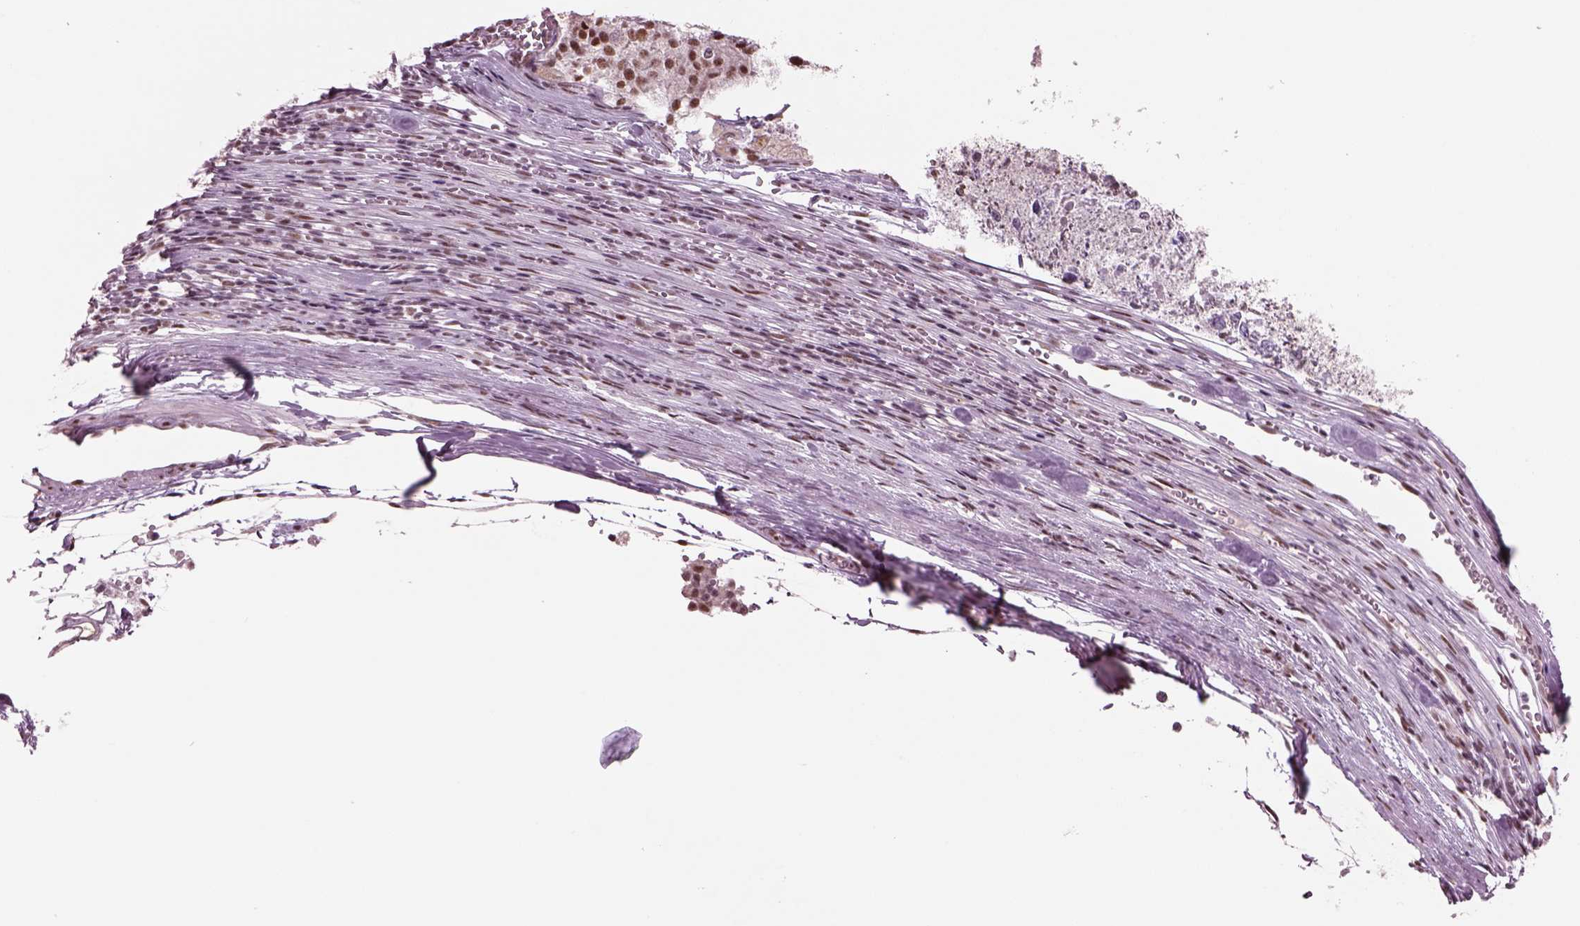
{"staining": {"intensity": "moderate", "quantity": ">75%", "location": "nuclear"}, "tissue": "melanoma", "cell_type": "Tumor cells", "image_type": "cancer", "snomed": [{"axis": "morphology", "description": "Malignant melanoma, Metastatic site"}, {"axis": "topography", "description": "Lymph node"}], "caption": "Protein staining by immunohistochemistry (IHC) shows moderate nuclear expression in approximately >75% of tumor cells in malignant melanoma (metastatic site).", "gene": "SEPHS1", "patient": {"sex": "female", "age": 64}}